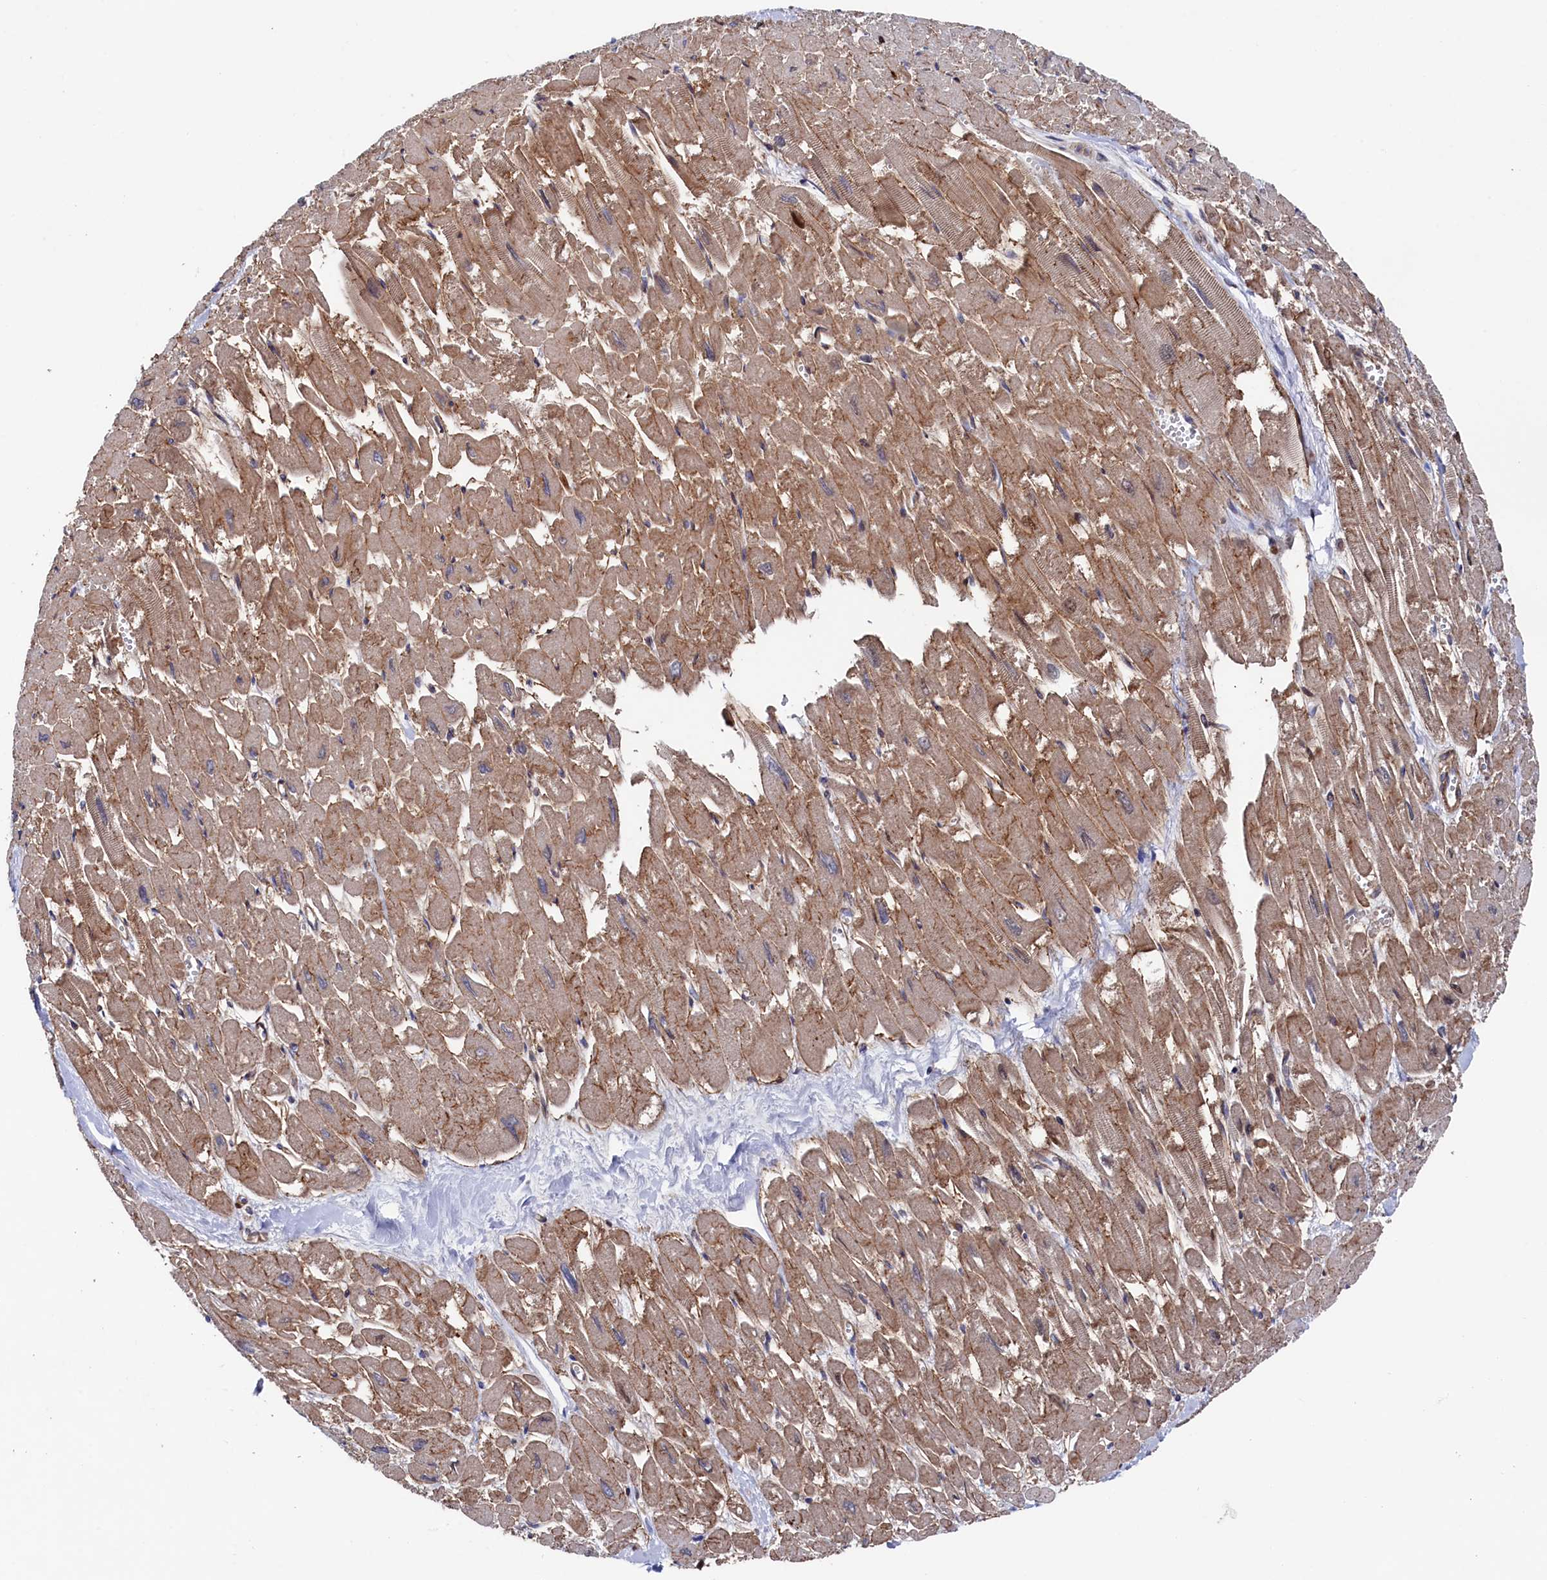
{"staining": {"intensity": "moderate", "quantity": ">75%", "location": "cytoplasmic/membranous,nuclear"}, "tissue": "heart muscle", "cell_type": "Cardiomyocytes", "image_type": "normal", "snomed": [{"axis": "morphology", "description": "Normal tissue, NOS"}, {"axis": "topography", "description": "Heart"}], "caption": "Brown immunohistochemical staining in unremarkable human heart muscle displays moderate cytoplasmic/membranous,nuclear positivity in about >75% of cardiomyocytes. (Stains: DAB in brown, nuclei in blue, Microscopy: brightfield microscopy at high magnification).", "gene": "ZNF891", "patient": {"sex": "male", "age": 54}}